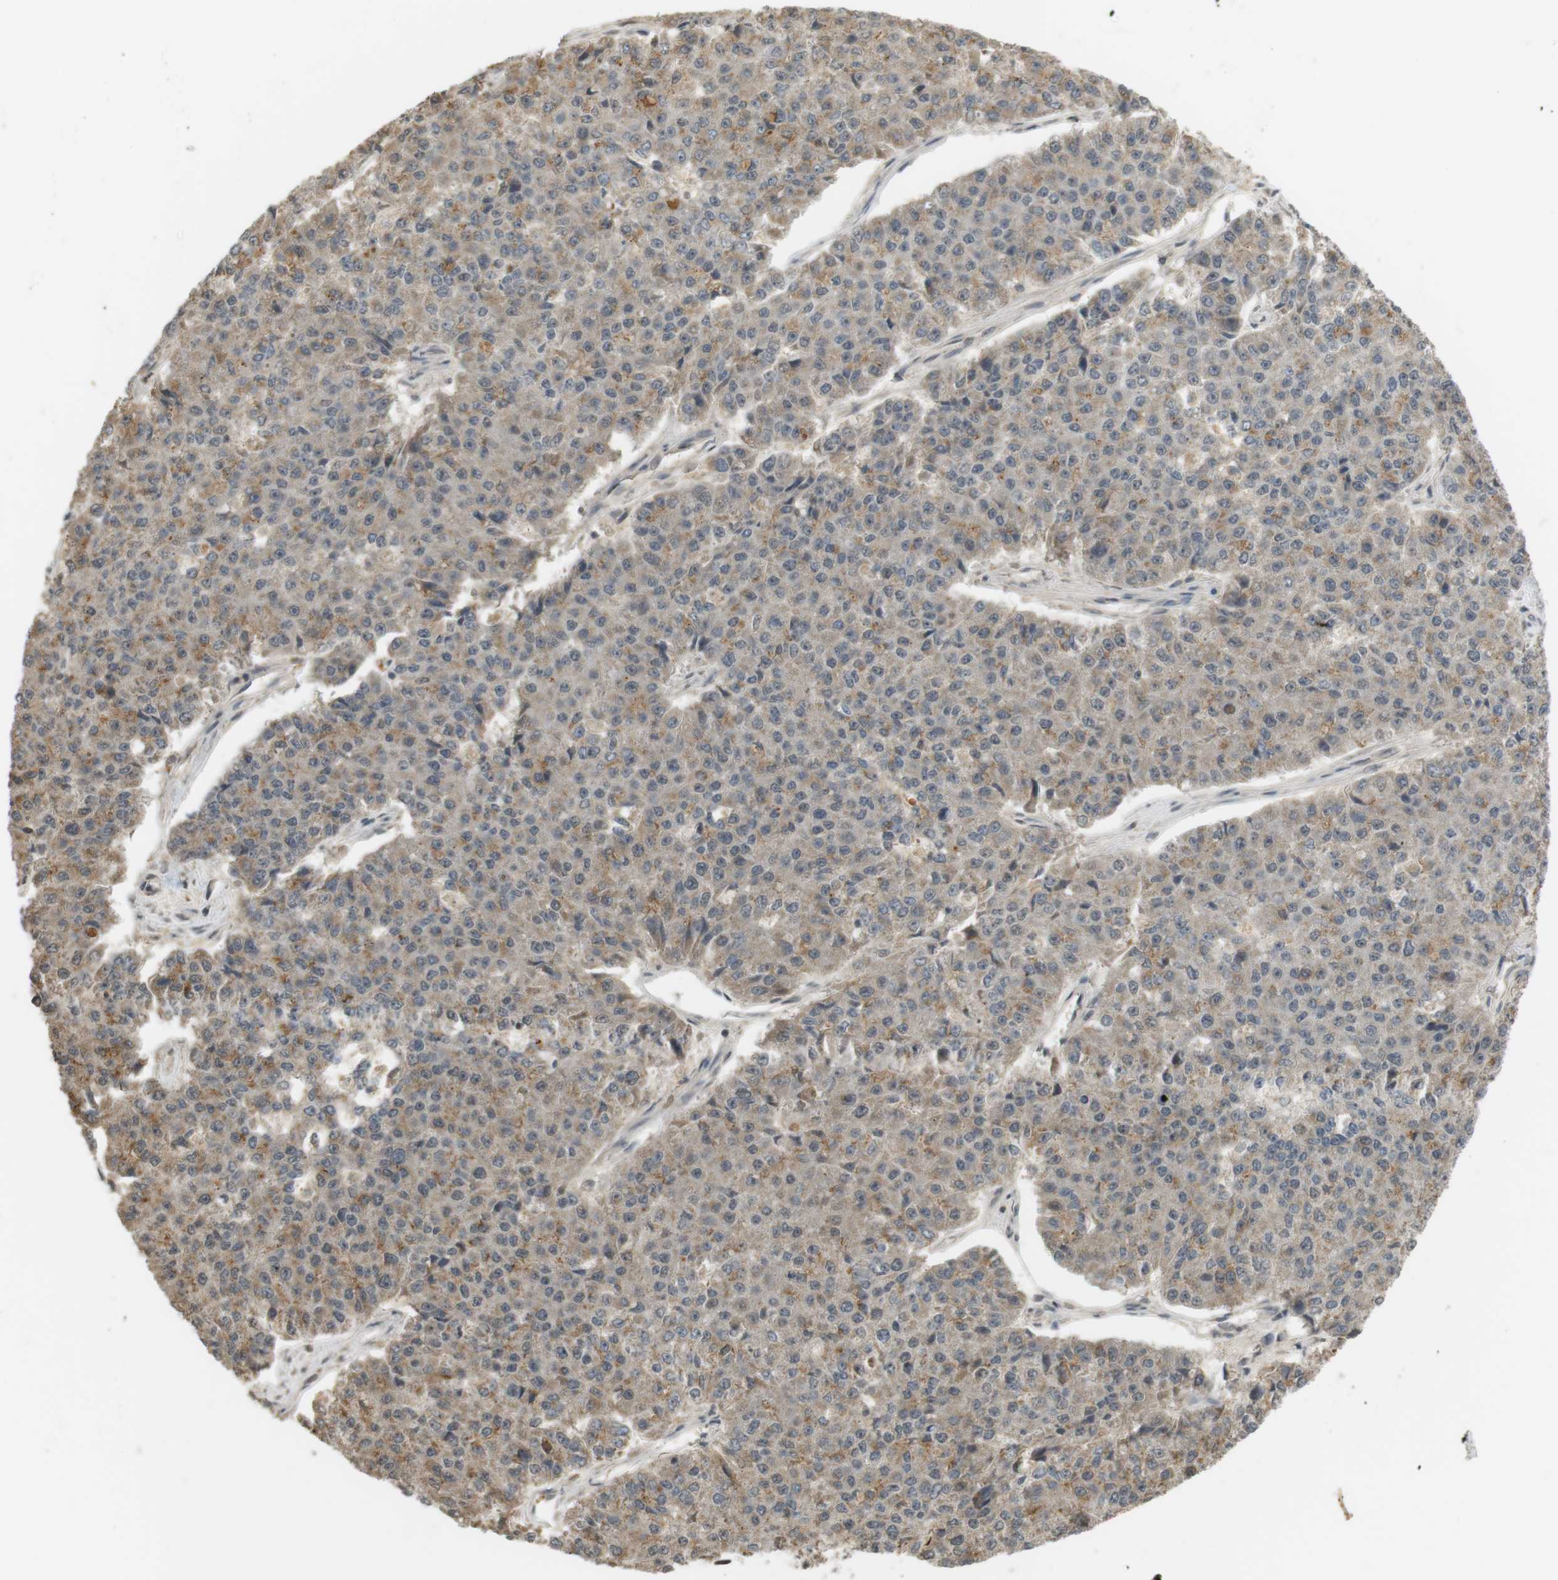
{"staining": {"intensity": "moderate", "quantity": "25%-75%", "location": "cytoplasmic/membranous"}, "tissue": "pancreatic cancer", "cell_type": "Tumor cells", "image_type": "cancer", "snomed": [{"axis": "morphology", "description": "Adenocarcinoma, NOS"}, {"axis": "topography", "description": "Pancreas"}], "caption": "Immunohistochemical staining of pancreatic cancer displays medium levels of moderate cytoplasmic/membranous staining in about 25%-75% of tumor cells.", "gene": "SRR", "patient": {"sex": "male", "age": 50}}